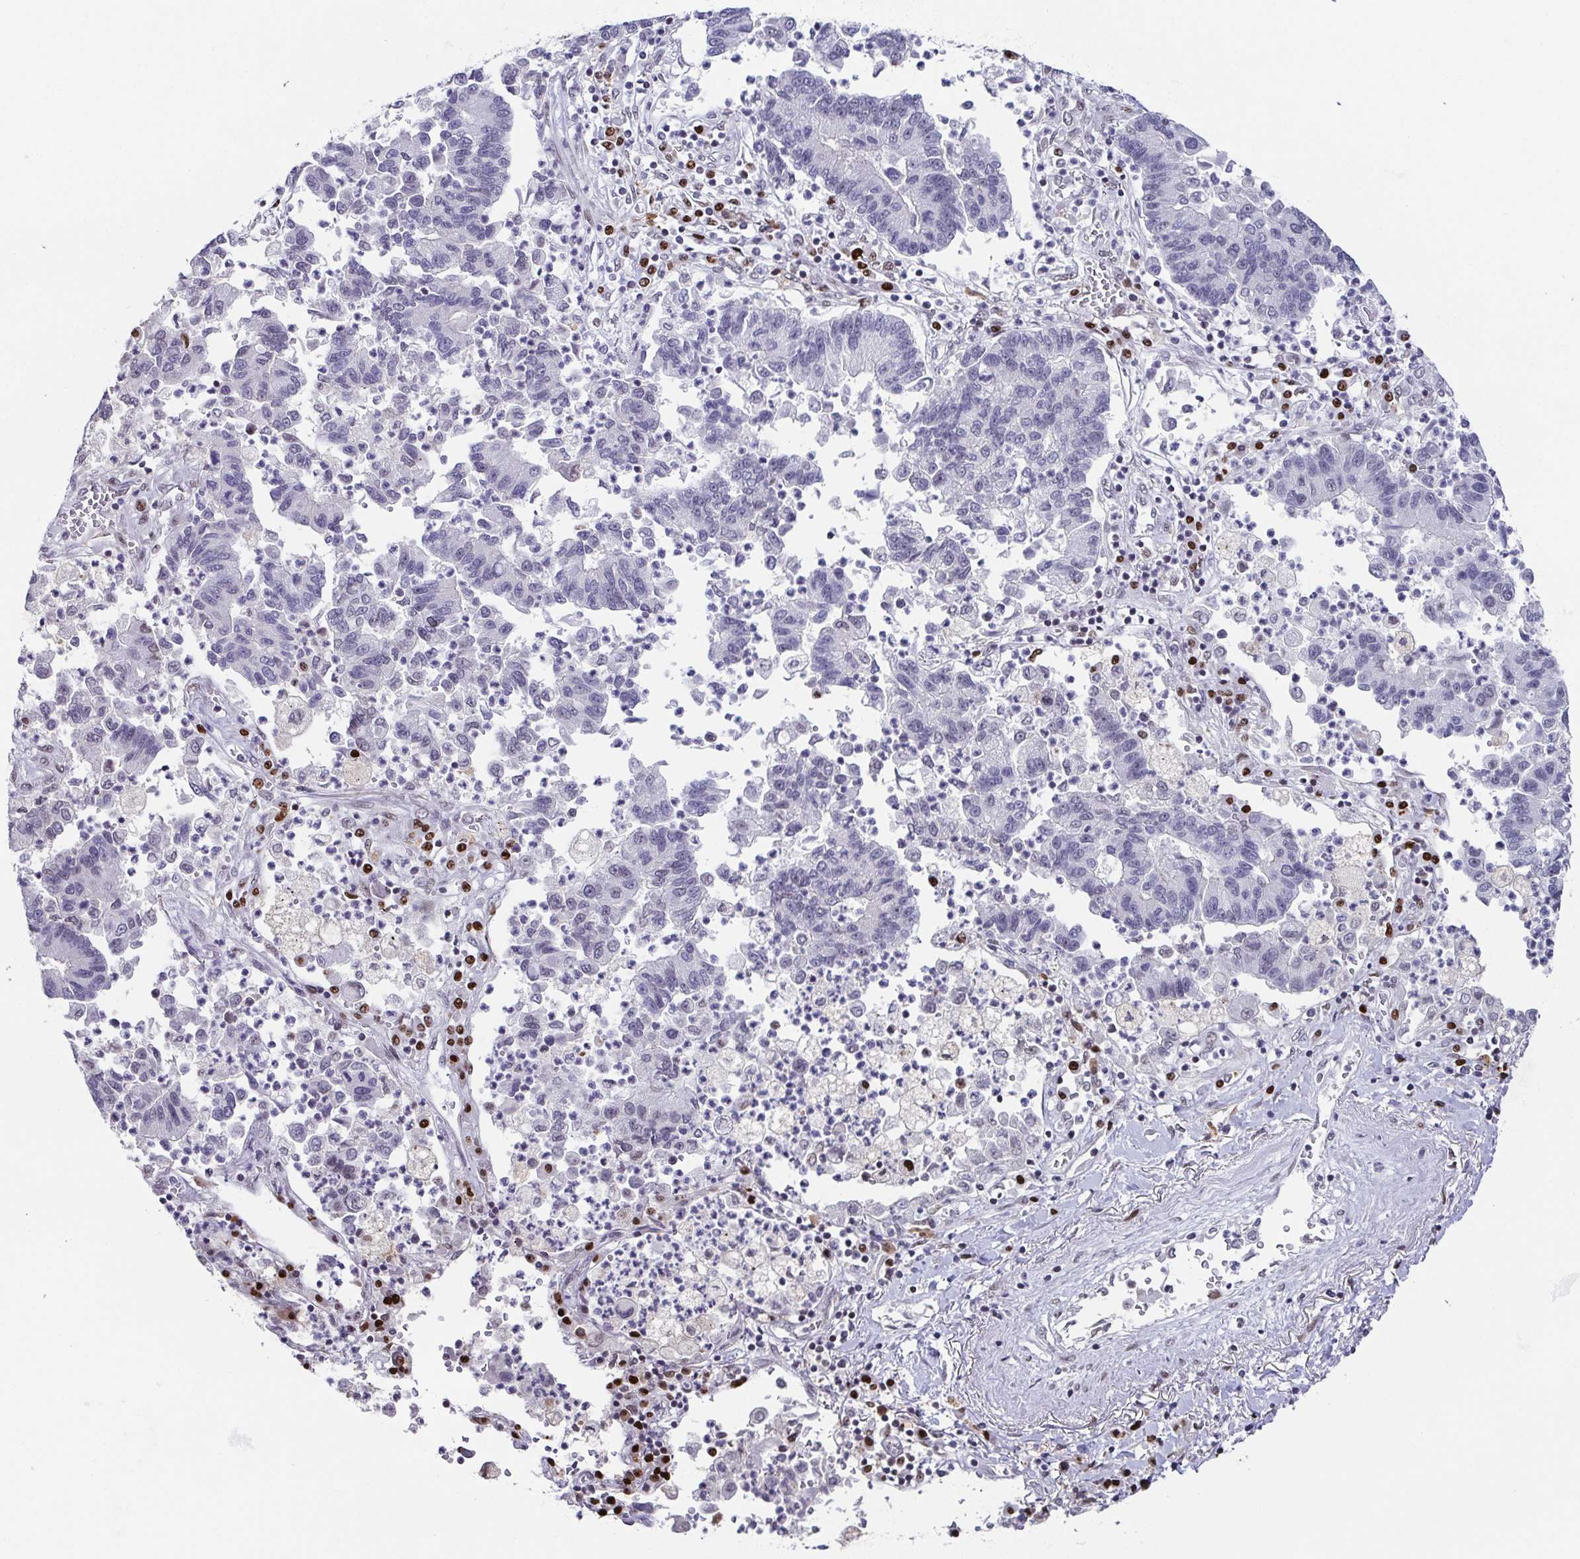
{"staining": {"intensity": "negative", "quantity": "none", "location": "none"}, "tissue": "lung cancer", "cell_type": "Tumor cells", "image_type": "cancer", "snomed": [{"axis": "morphology", "description": "Adenocarcinoma, NOS"}, {"axis": "topography", "description": "Lung"}], "caption": "Adenocarcinoma (lung) was stained to show a protein in brown. There is no significant positivity in tumor cells.", "gene": "RB1", "patient": {"sex": "female", "age": 57}}